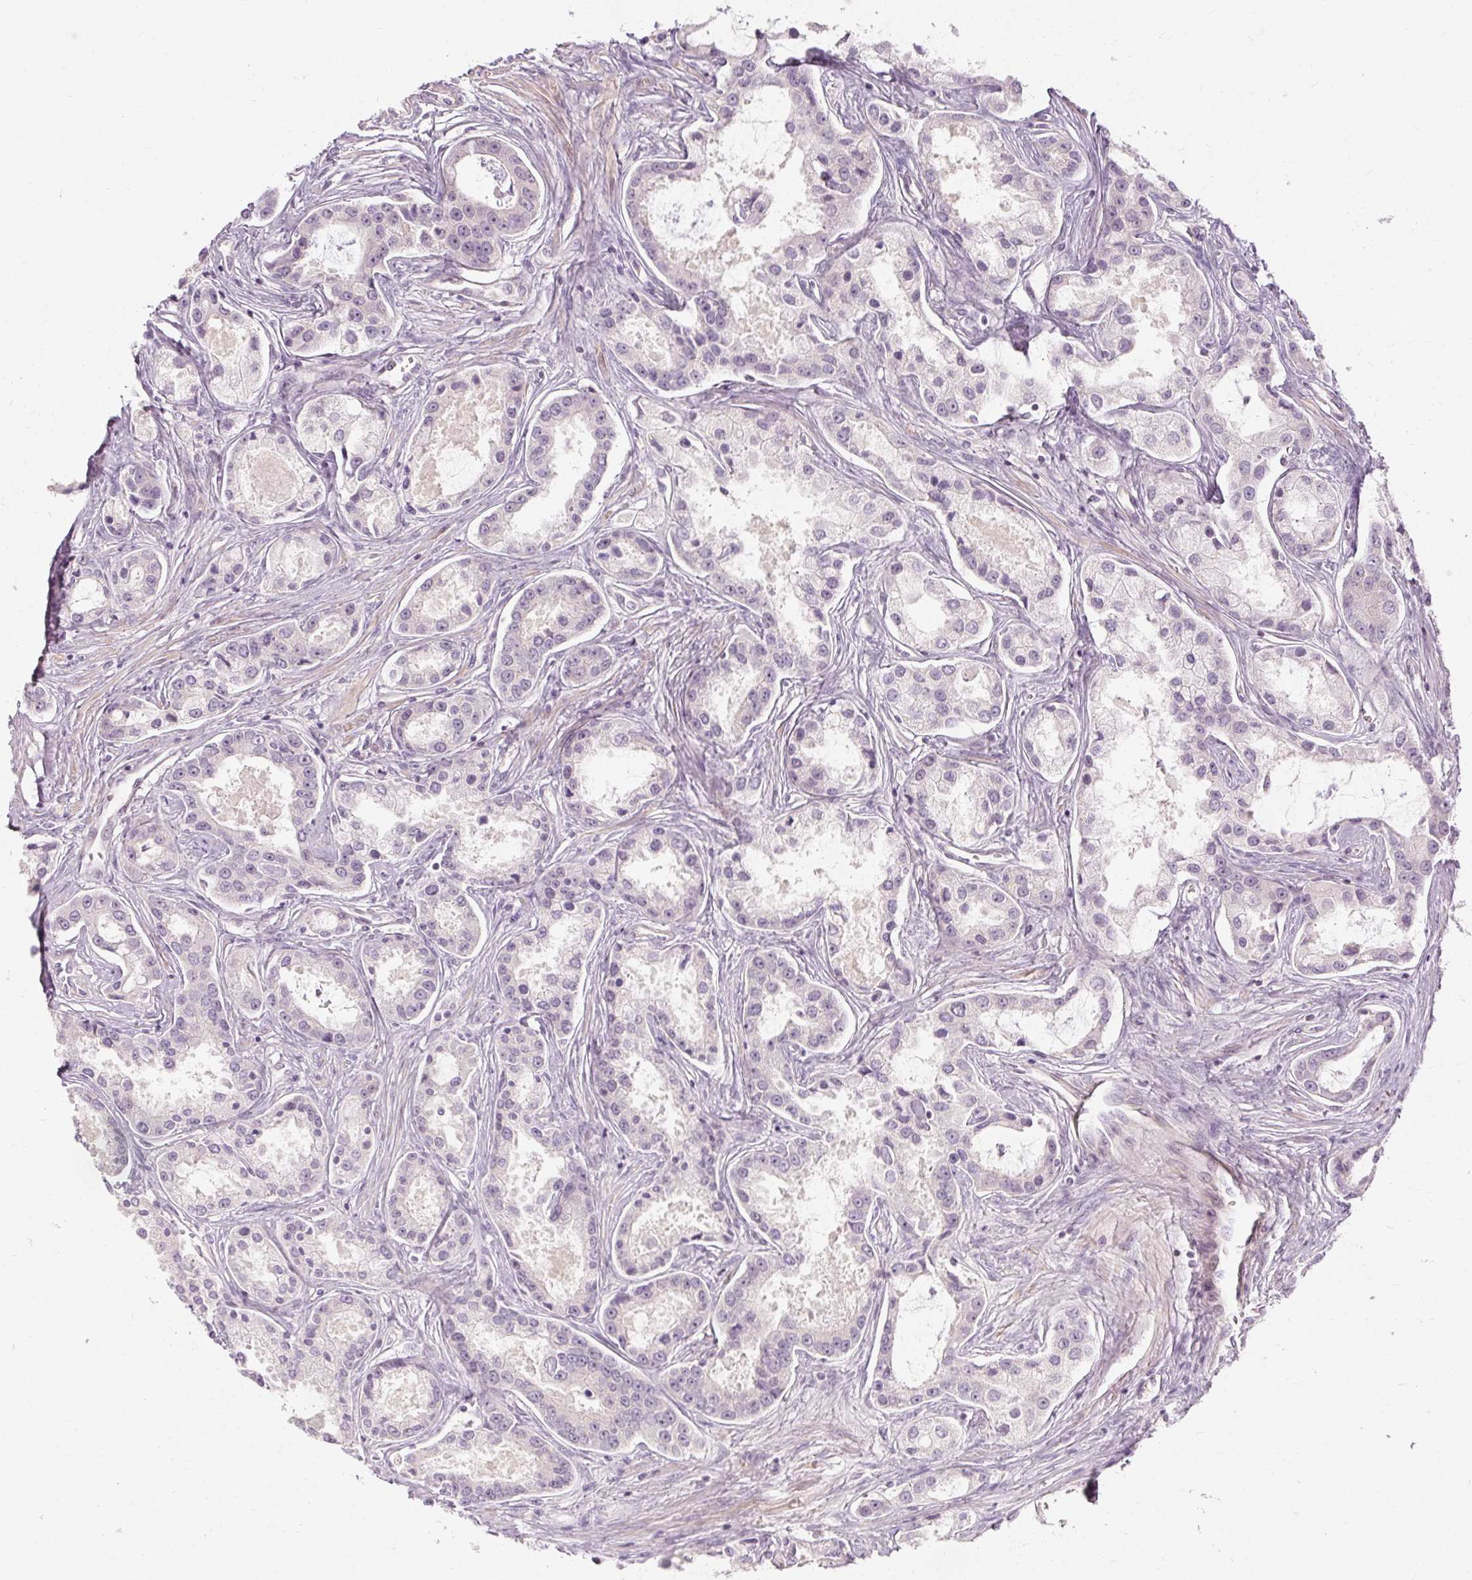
{"staining": {"intensity": "negative", "quantity": "none", "location": "none"}, "tissue": "prostate cancer", "cell_type": "Tumor cells", "image_type": "cancer", "snomed": [{"axis": "morphology", "description": "Adenocarcinoma, Low grade"}, {"axis": "topography", "description": "Prostate"}], "caption": "IHC photomicrograph of human prostate cancer stained for a protein (brown), which reveals no staining in tumor cells.", "gene": "CAPN3", "patient": {"sex": "male", "age": 68}}